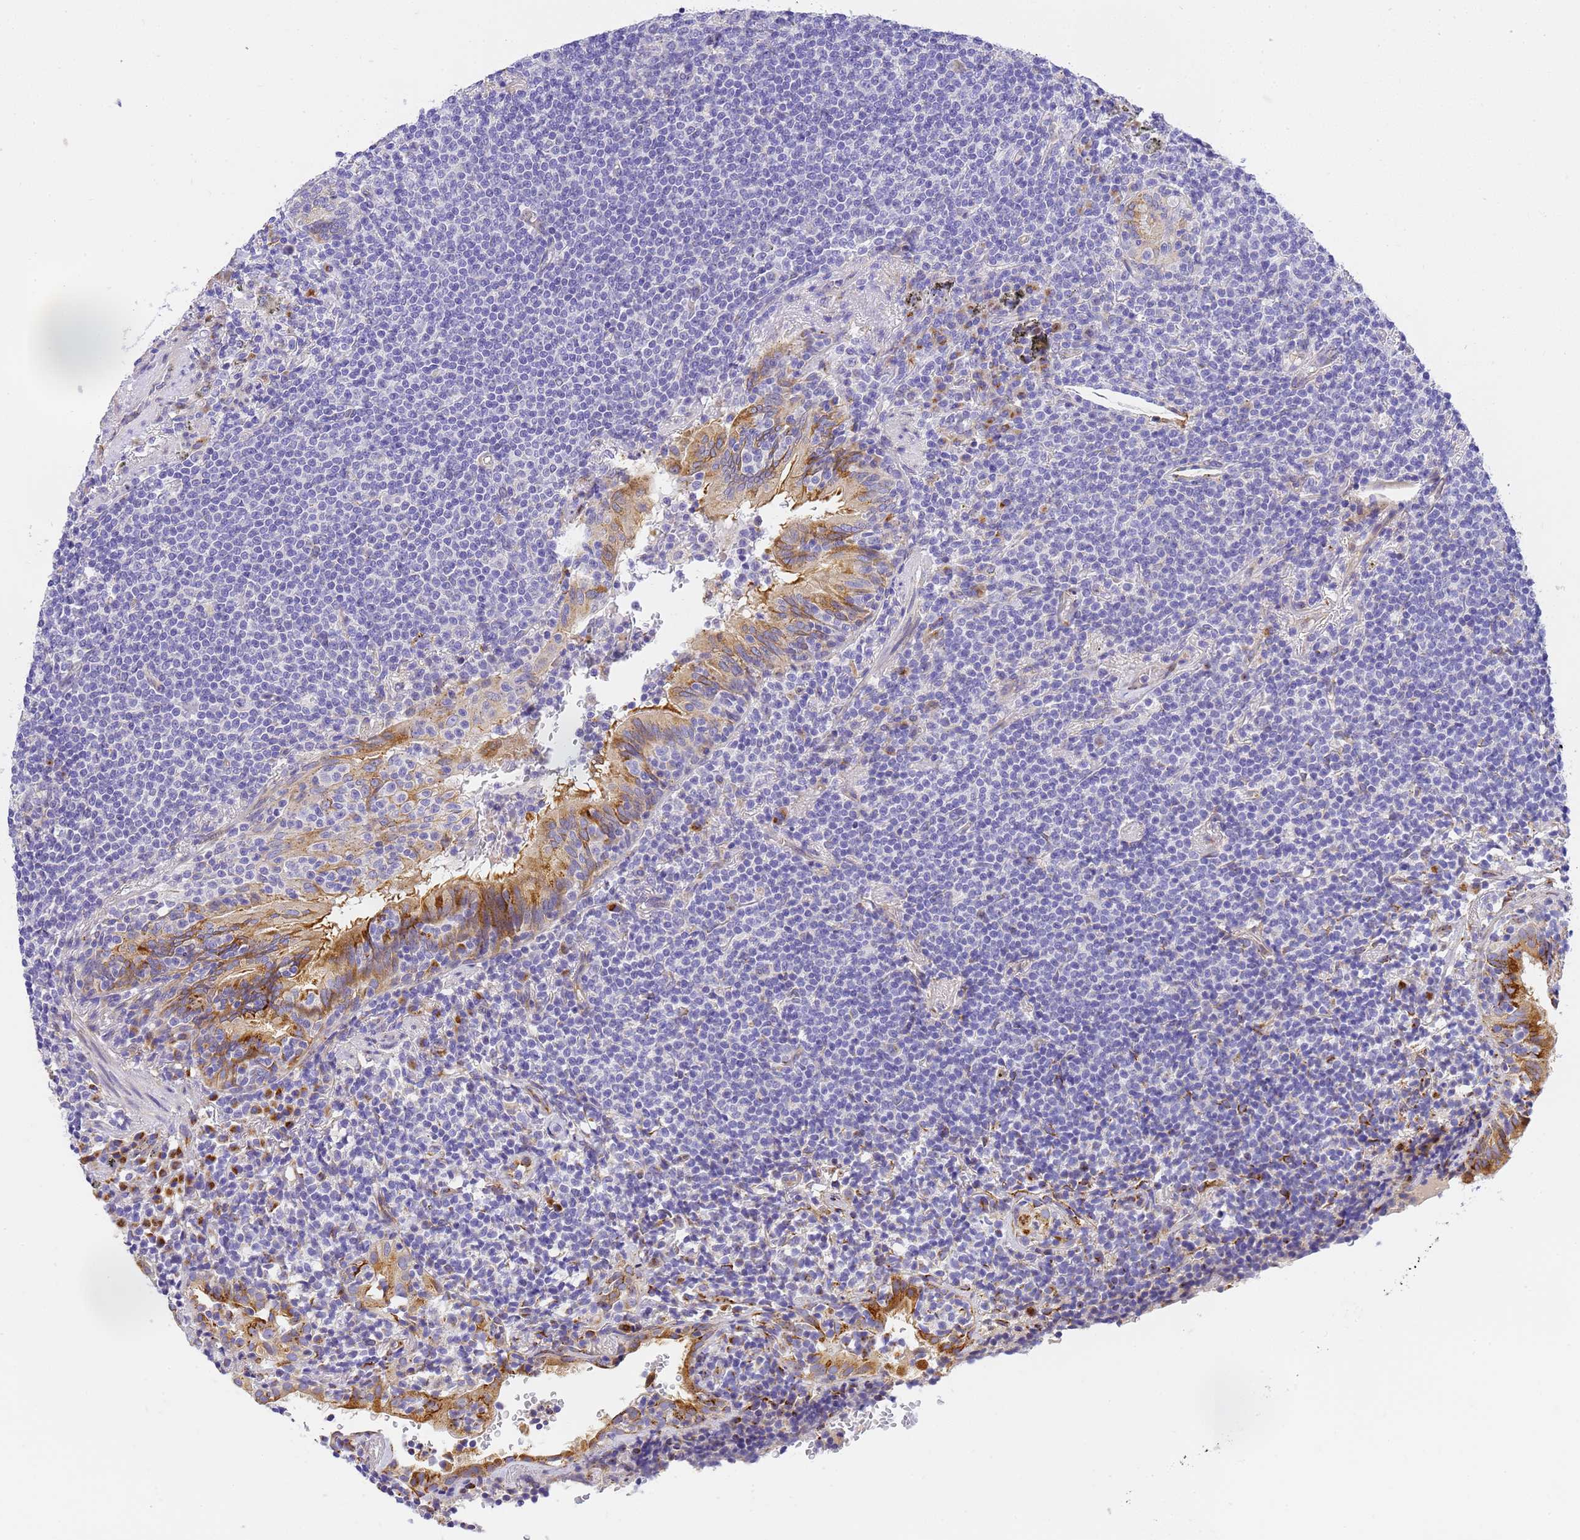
{"staining": {"intensity": "negative", "quantity": "none", "location": "none"}, "tissue": "lymphoma", "cell_type": "Tumor cells", "image_type": "cancer", "snomed": [{"axis": "morphology", "description": "Malignant lymphoma, non-Hodgkin's type, Low grade"}, {"axis": "topography", "description": "Lung"}], "caption": "There is no significant staining in tumor cells of low-grade malignant lymphoma, non-Hodgkin's type. (DAB (3,3'-diaminobenzidine) immunohistochemistry, high magnification).", "gene": "RHBDD3", "patient": {"sex": "female", "age": 71}}